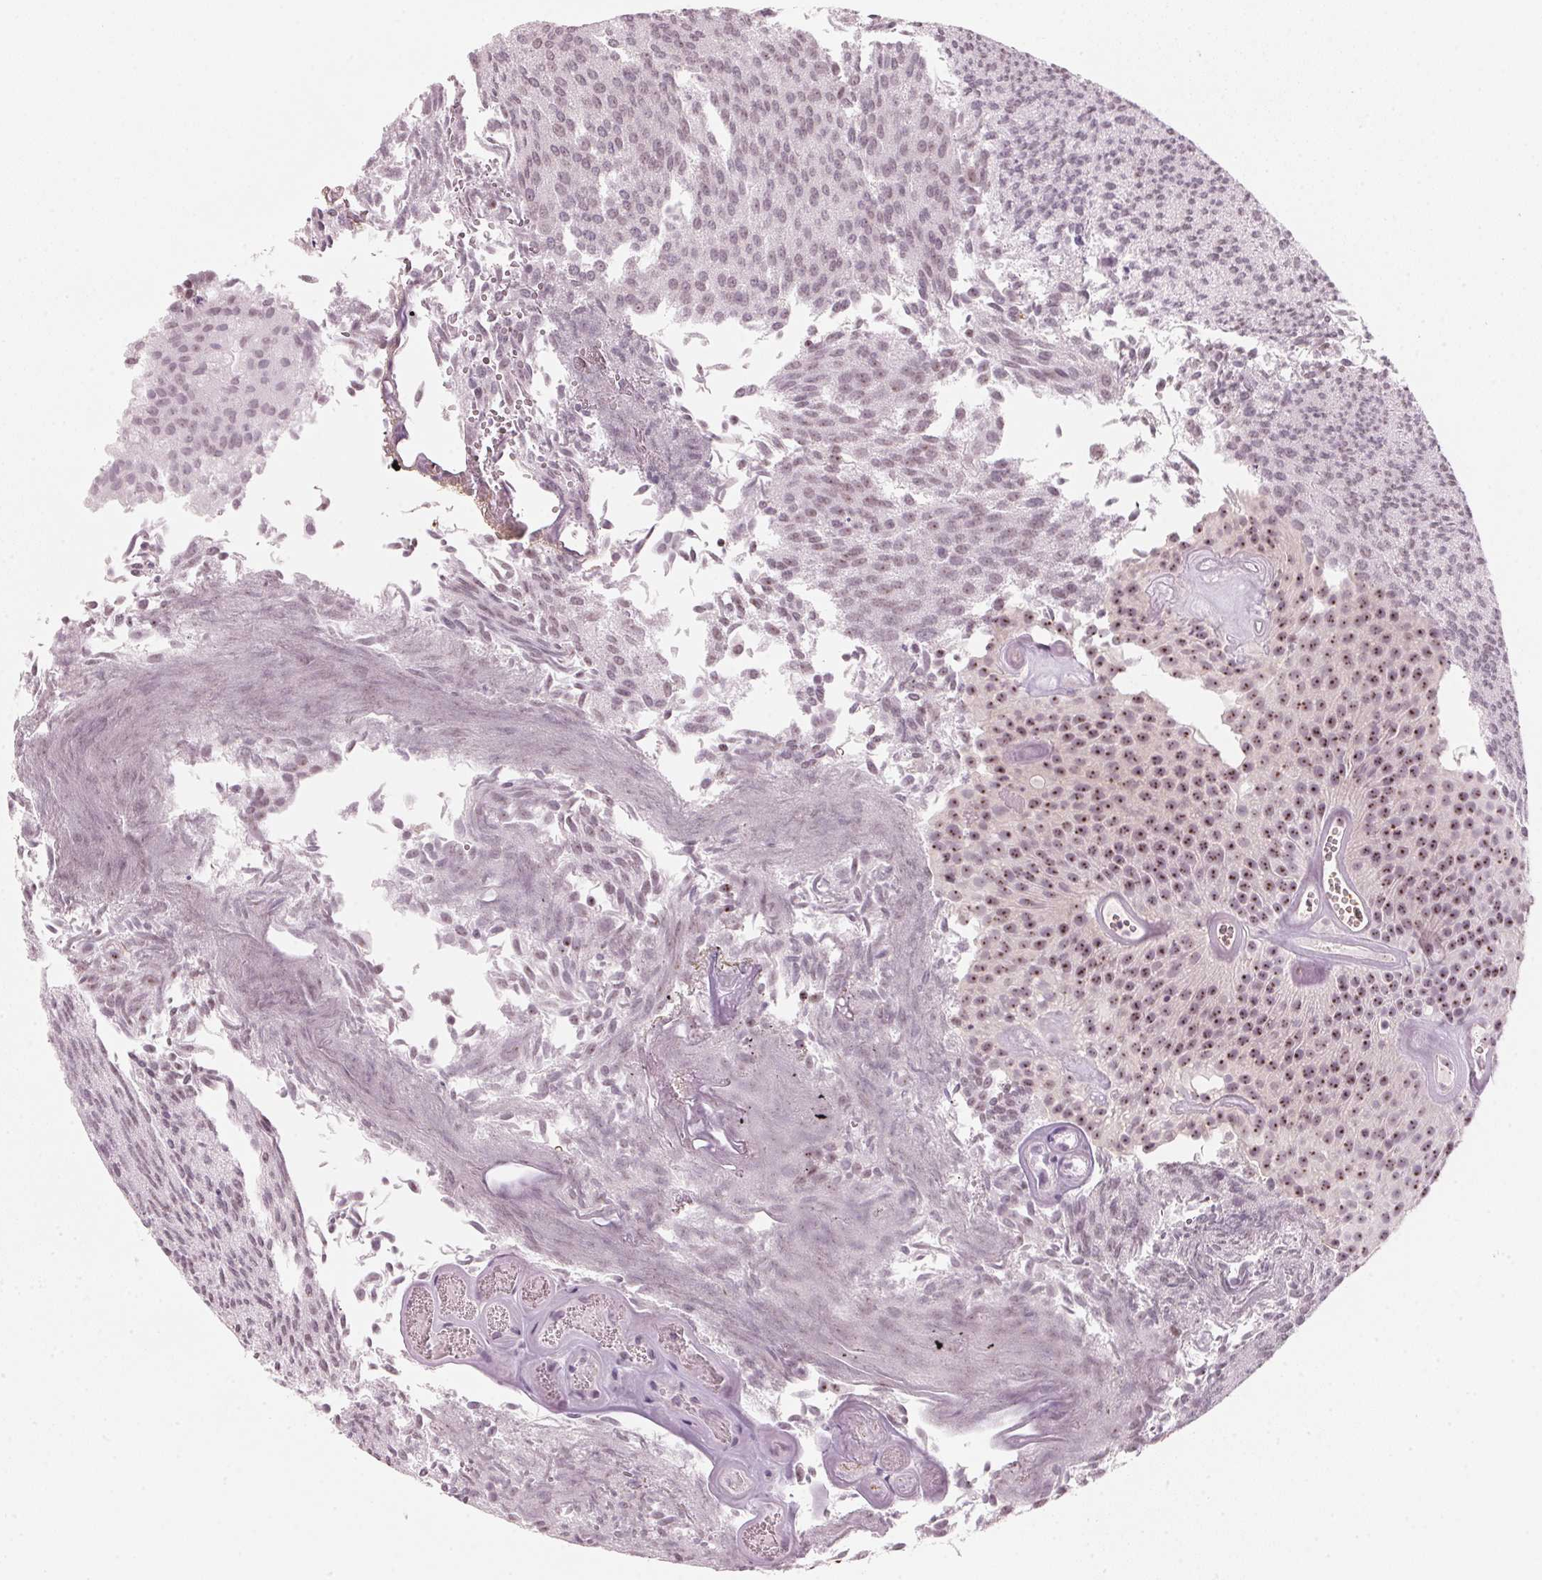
{"staining": {"intensity": "moderate", "quantity": ">75%", "location": "nuclear"}, "tissue": "urothelial cancer", "cell_type": "Tumor cells", "image_type": "cancer", "snomed": [{"axis": "morphology", "description": "Urothelial carcinoma, Low grade"}, {"axis": "topography", "description": "Urinary bladder"}], "caption": "Protein expression analysis of human low-grade urothelial carcinoma reveals moderate nuclear expression in approximately >75% of tumor cells.", "gene": "DNTTIP2", "patient": {"sex": "male", "age": 82}}